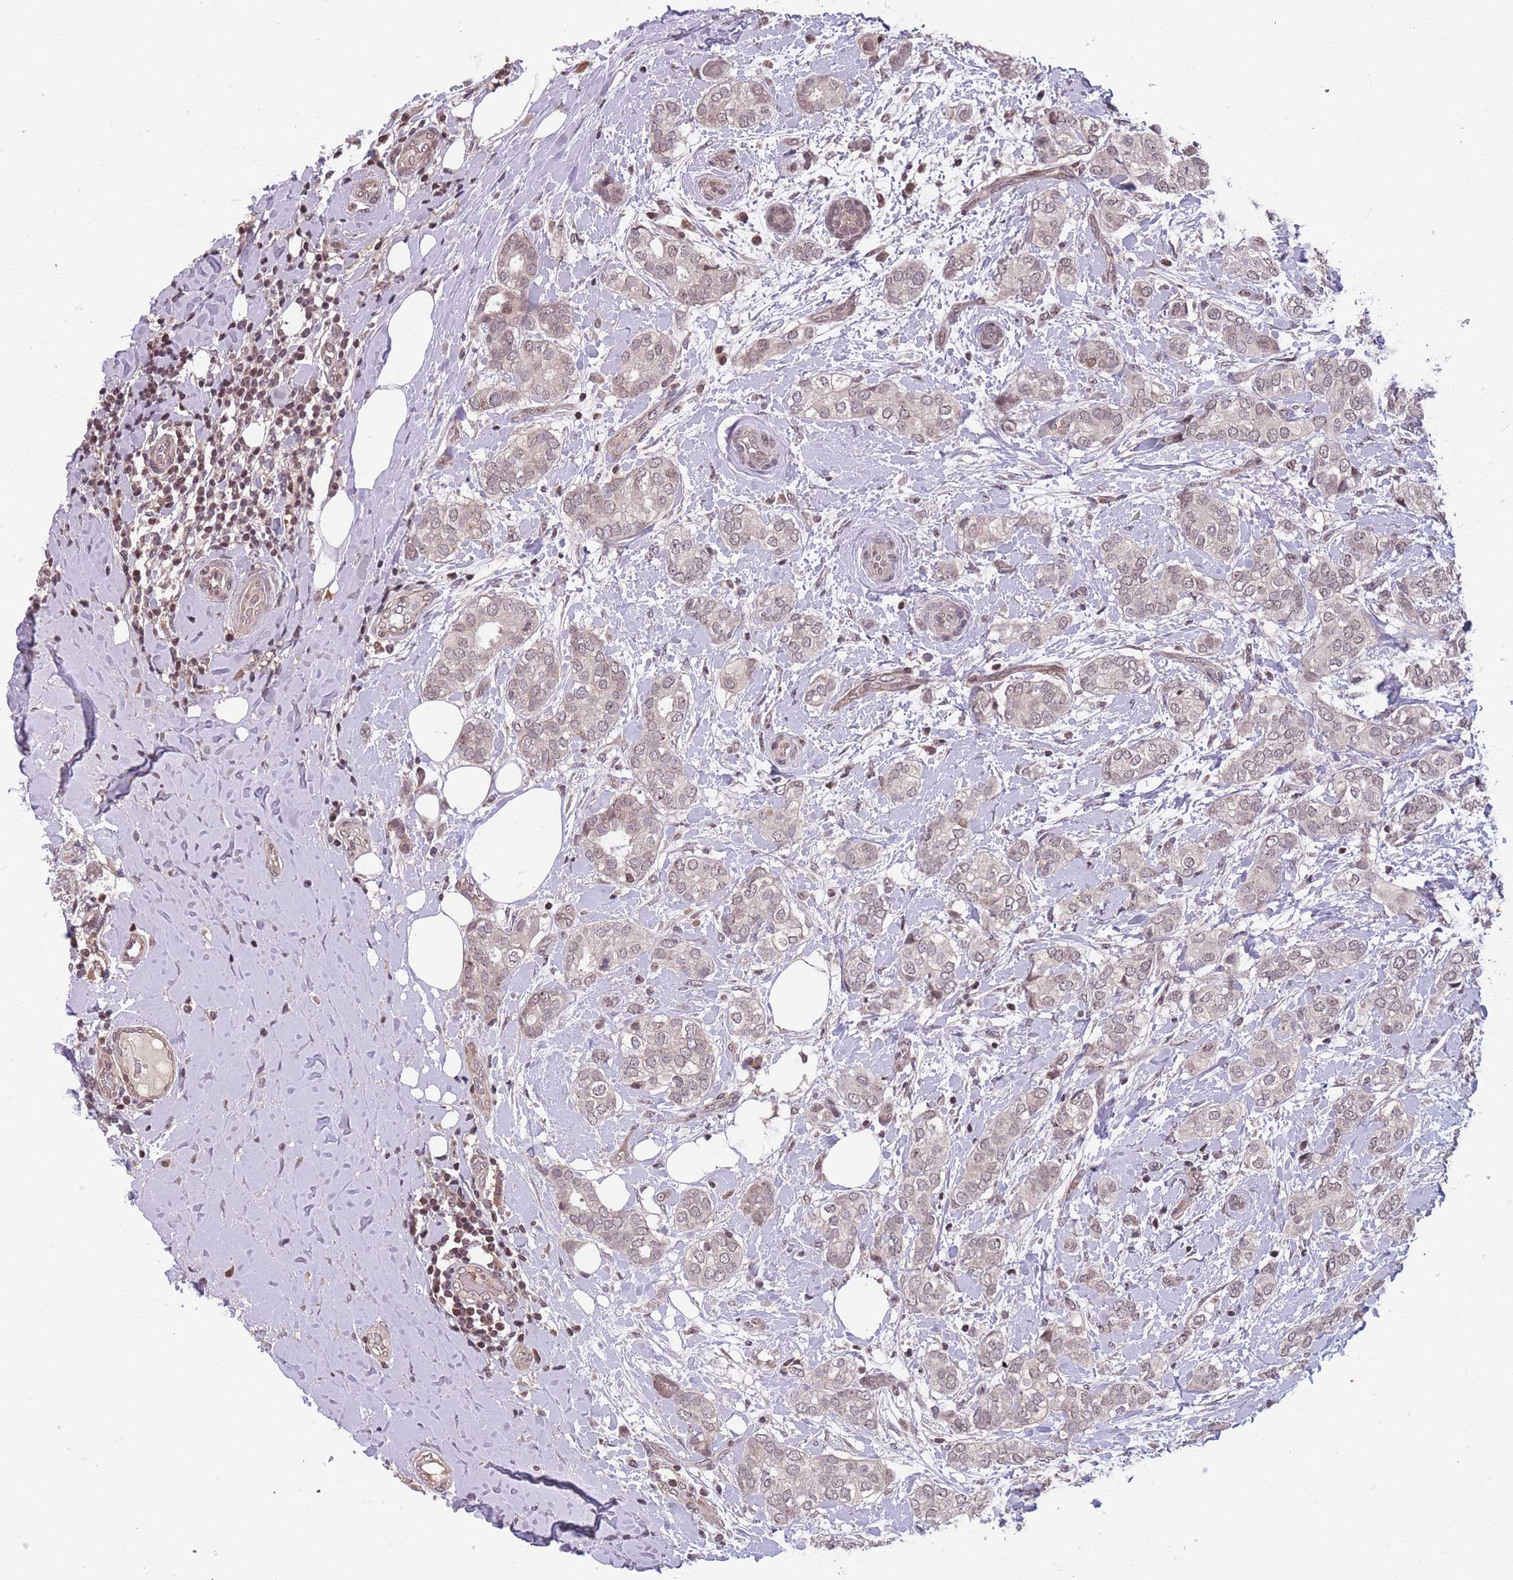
{"staining": {"intensity": "weak", "quantity": ">75%", "location": "nuclear"}, "tissue": "breast cancer", "cell_type": "Tumor cells", "image_type": "cancer", "snomed": [{"axis": "morphology", "description": "Duct carcinoma"}, {"axis": "topography", "description": "Breast"}], "caption": "Immunohistochemical staining of breast cancer (intraductal carcinoma) displays low levels of weak nuclear expression in about >75% of tumor cells. (IHC, brightfield microscopy, high magnification).", "gene": "GGT5", "patient": {"sex": "female", "age": 73}}